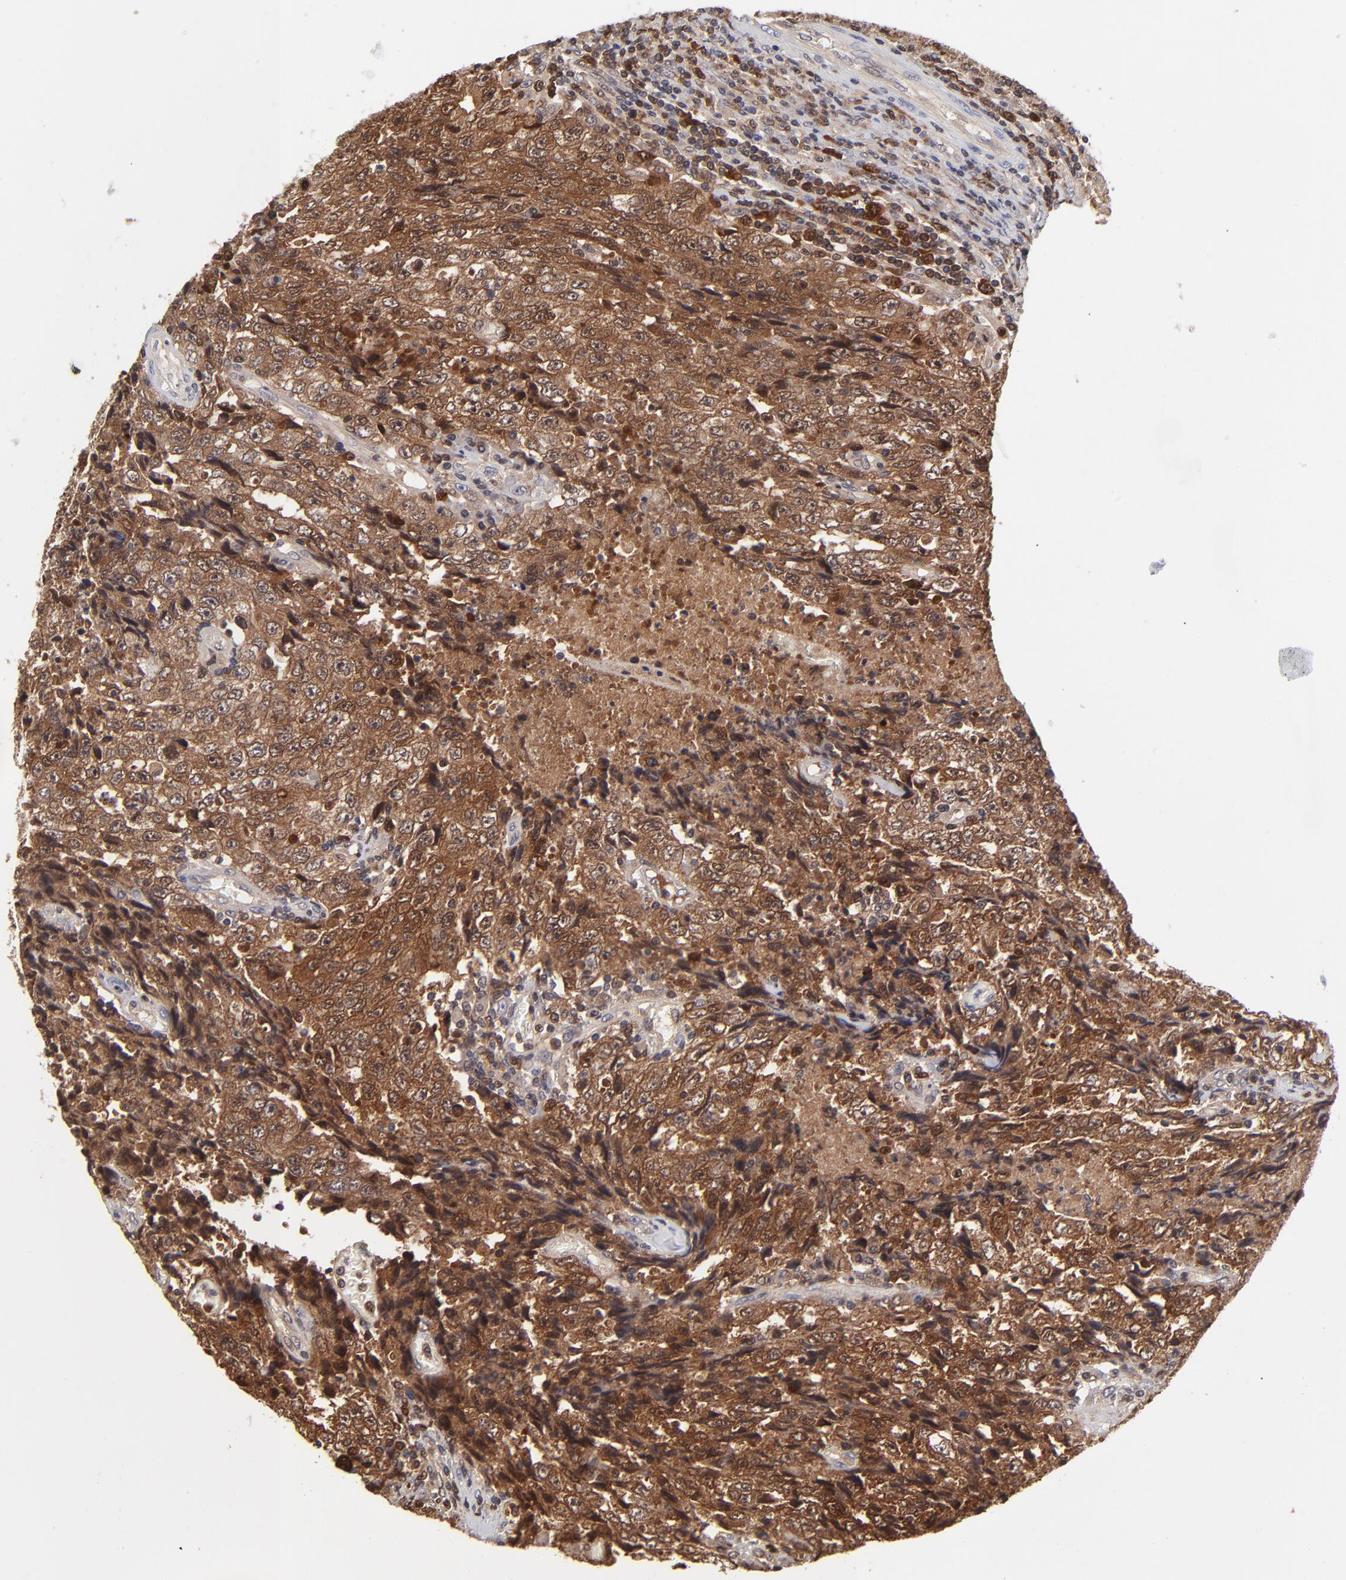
{"staining": {"intensity": "moderate", "quantity": ">75%", "location": "cytoplasmic/membranous,nuclear"}, "tissue": "testis cancer", "cell_type": "Tumor cells", "image_type": "cancer", "snomed": [{"axis": "morphology", "description": "Necrosis, NOS"}, {"axis": "morphology", "description": "Carcinoma, Embryonal, NOS"}, {"axis": "topography", "description": "Testis"}], "caption": "The image shows a brown stain indicating the presence of a protein in the cytoplasmic/membranous and nuclear of tumor cells in embryonal carcinoma (testis).", "gene": "DCTPP1", "patient": {"sex": "male", "age": 19}}